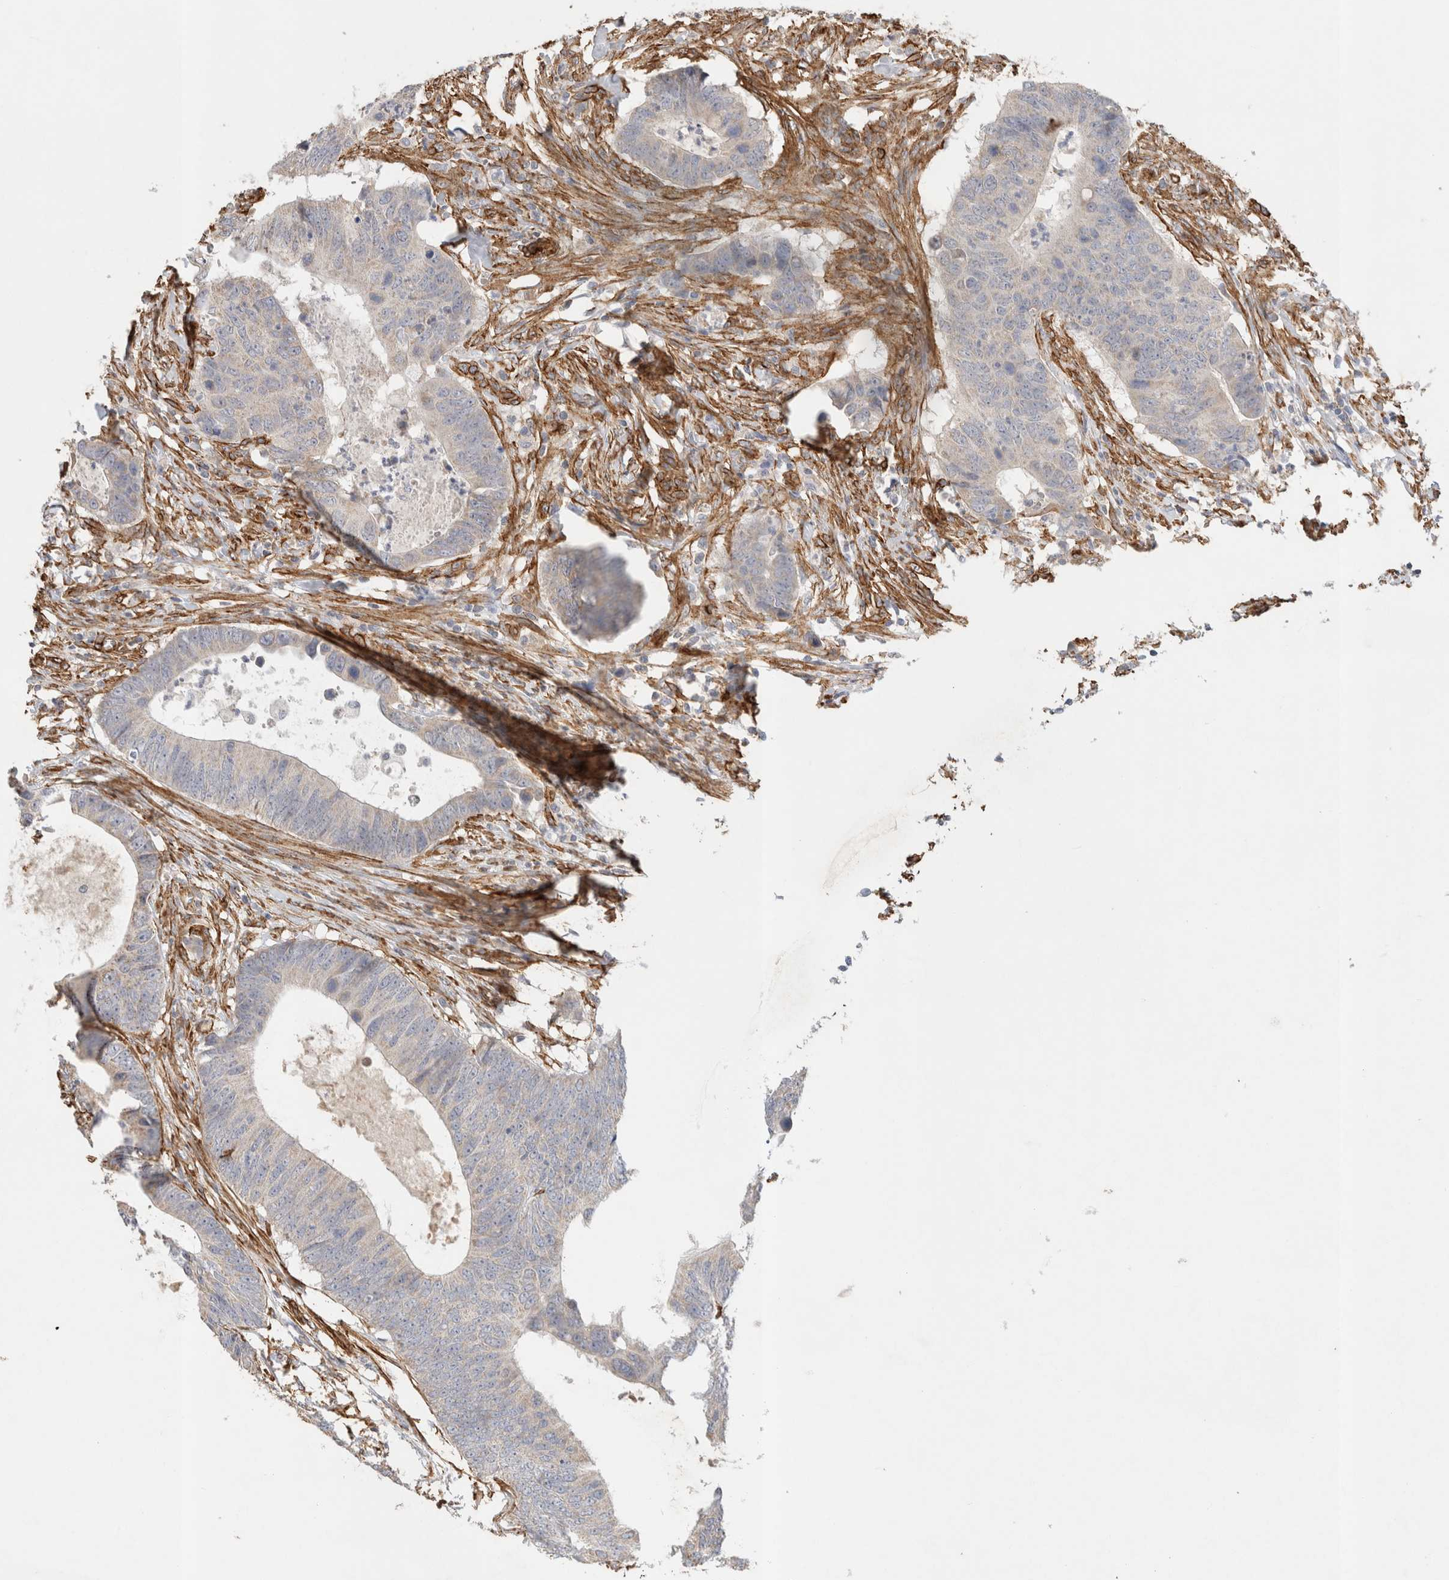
{"staining": {"intensity": "weak", "quantity": "25%-75%", "location": "cytoplasmic/membranous"}, "tissue": "colorectal cancer", "cell_type": "Tumor cells", "image_type": "cancer", "snomed": [{"axis": "morphology", "description": "Adenocarcinoma, NOS"}, {"axis": "topography", "description": "Colon"}], "caption": "Weak cytoplasmic/membranous protein staining is identified in about 25%-75% of tumor cells in colorectal adenocarcinoma.", "gene": "JMJD4", "patient": {"sex": "male", "age": 56}}